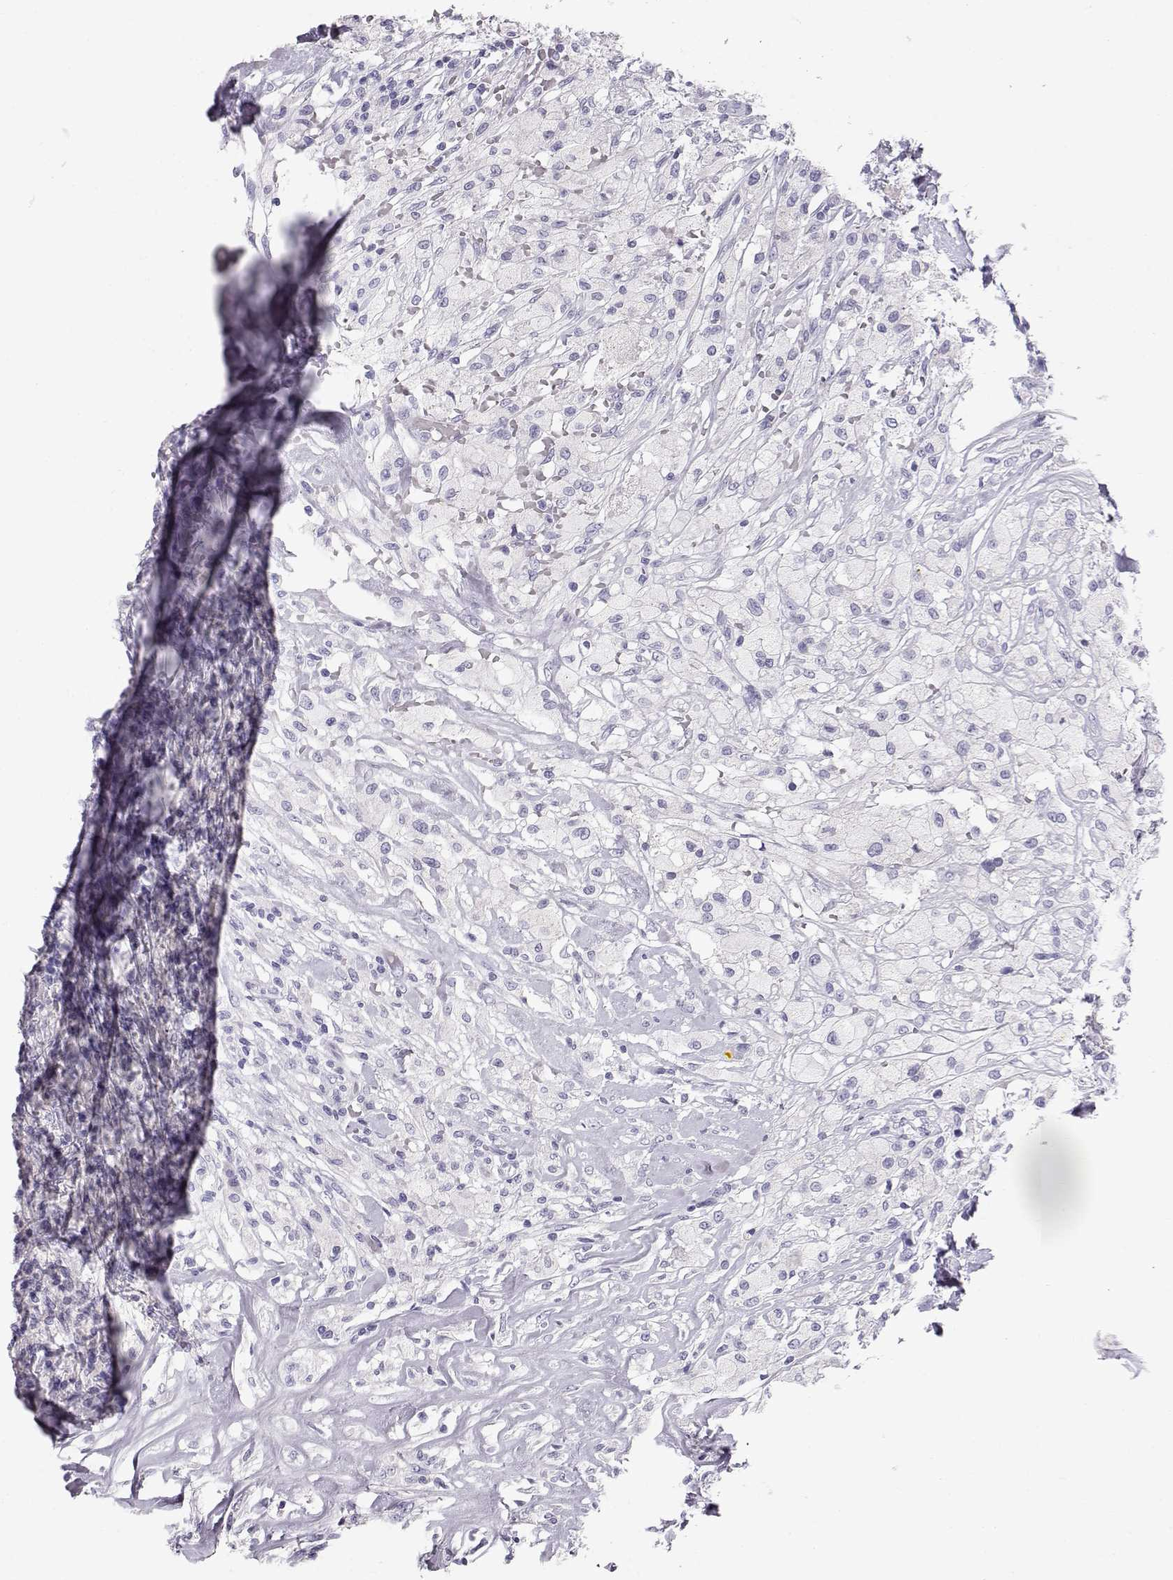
{"staining": {"intensity": "negative", "quantity": "none", "location": "none"}, "tissue": "testis cancer", "cell_type": "Tumor cells", "image_type": "cancer", "snomed": [{"axis": "morphology", "description": "Necrosis, NOS"}, {"axis": "morphology", "description": "Carcinoma, Embryonal, NOS"}, {"axis": "topography", "description": "Testis"}], "caption": "Immunohistochemistry photomicrograph of neoplastic tissue: testis cancer stained with DAB demonstrates no significant protein expression in tumor cells.", "gene": "GPR26", "patient": {"sex": "male", "age": 19}}